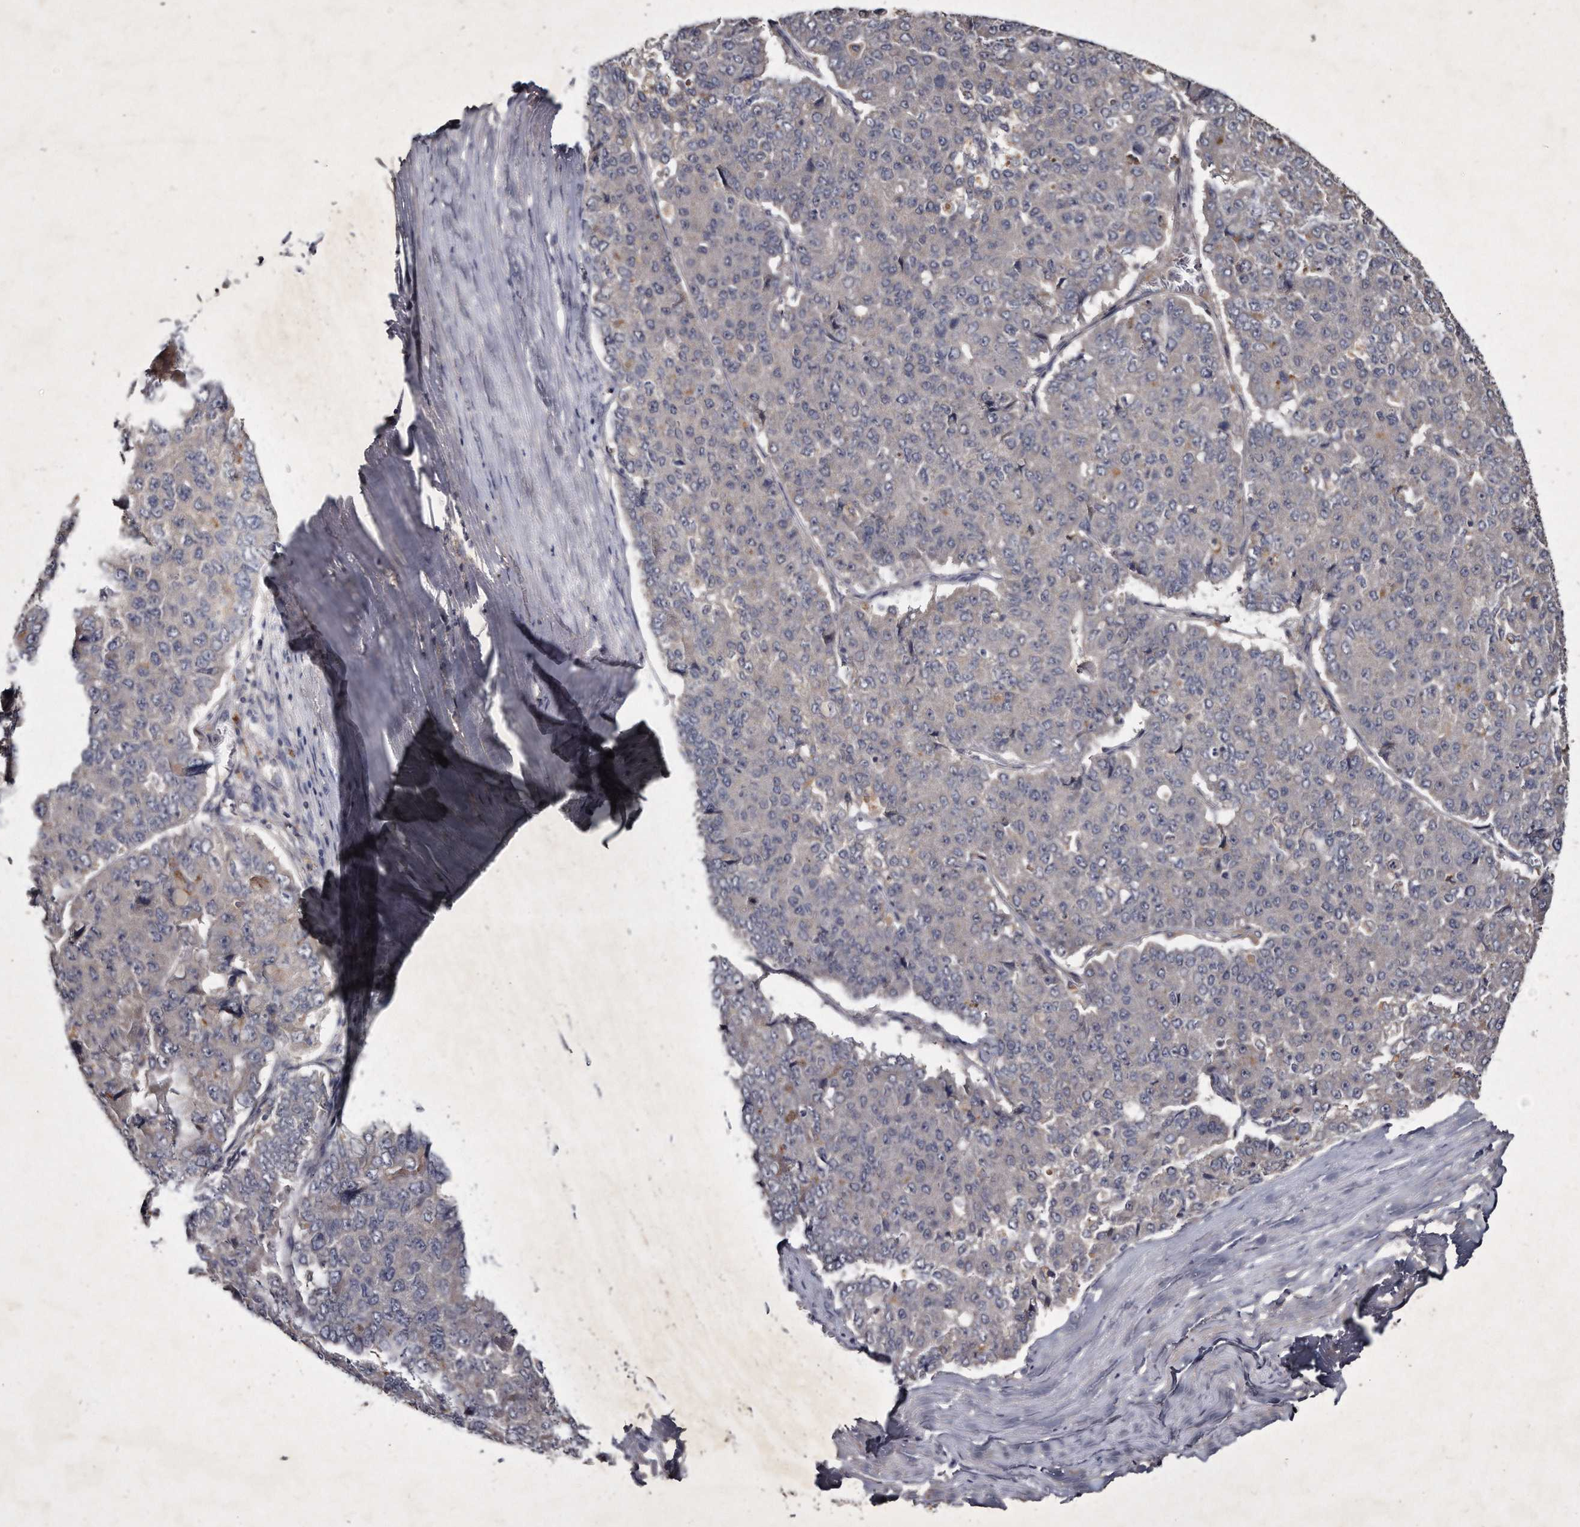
{"staining": {"intensity": "negative", "quantity": "none", "location": "none"}, "tissue": "pancreatic cancer", "cell_type": "Tumor cells", "image_type": "cancer", "snomed": [{"axis": "morphology", "description": "Adenocarcinoma, NOS"}, {"axis": "topography", "description": "Pancreas"}], "caption": "IHC histopathology image of pancreatic cancer stained for a protein (brown), which exhibits no positivity in tumor cells.", "gene": "KLHDC3", "patient": {"sex": "male", "age": 50}}